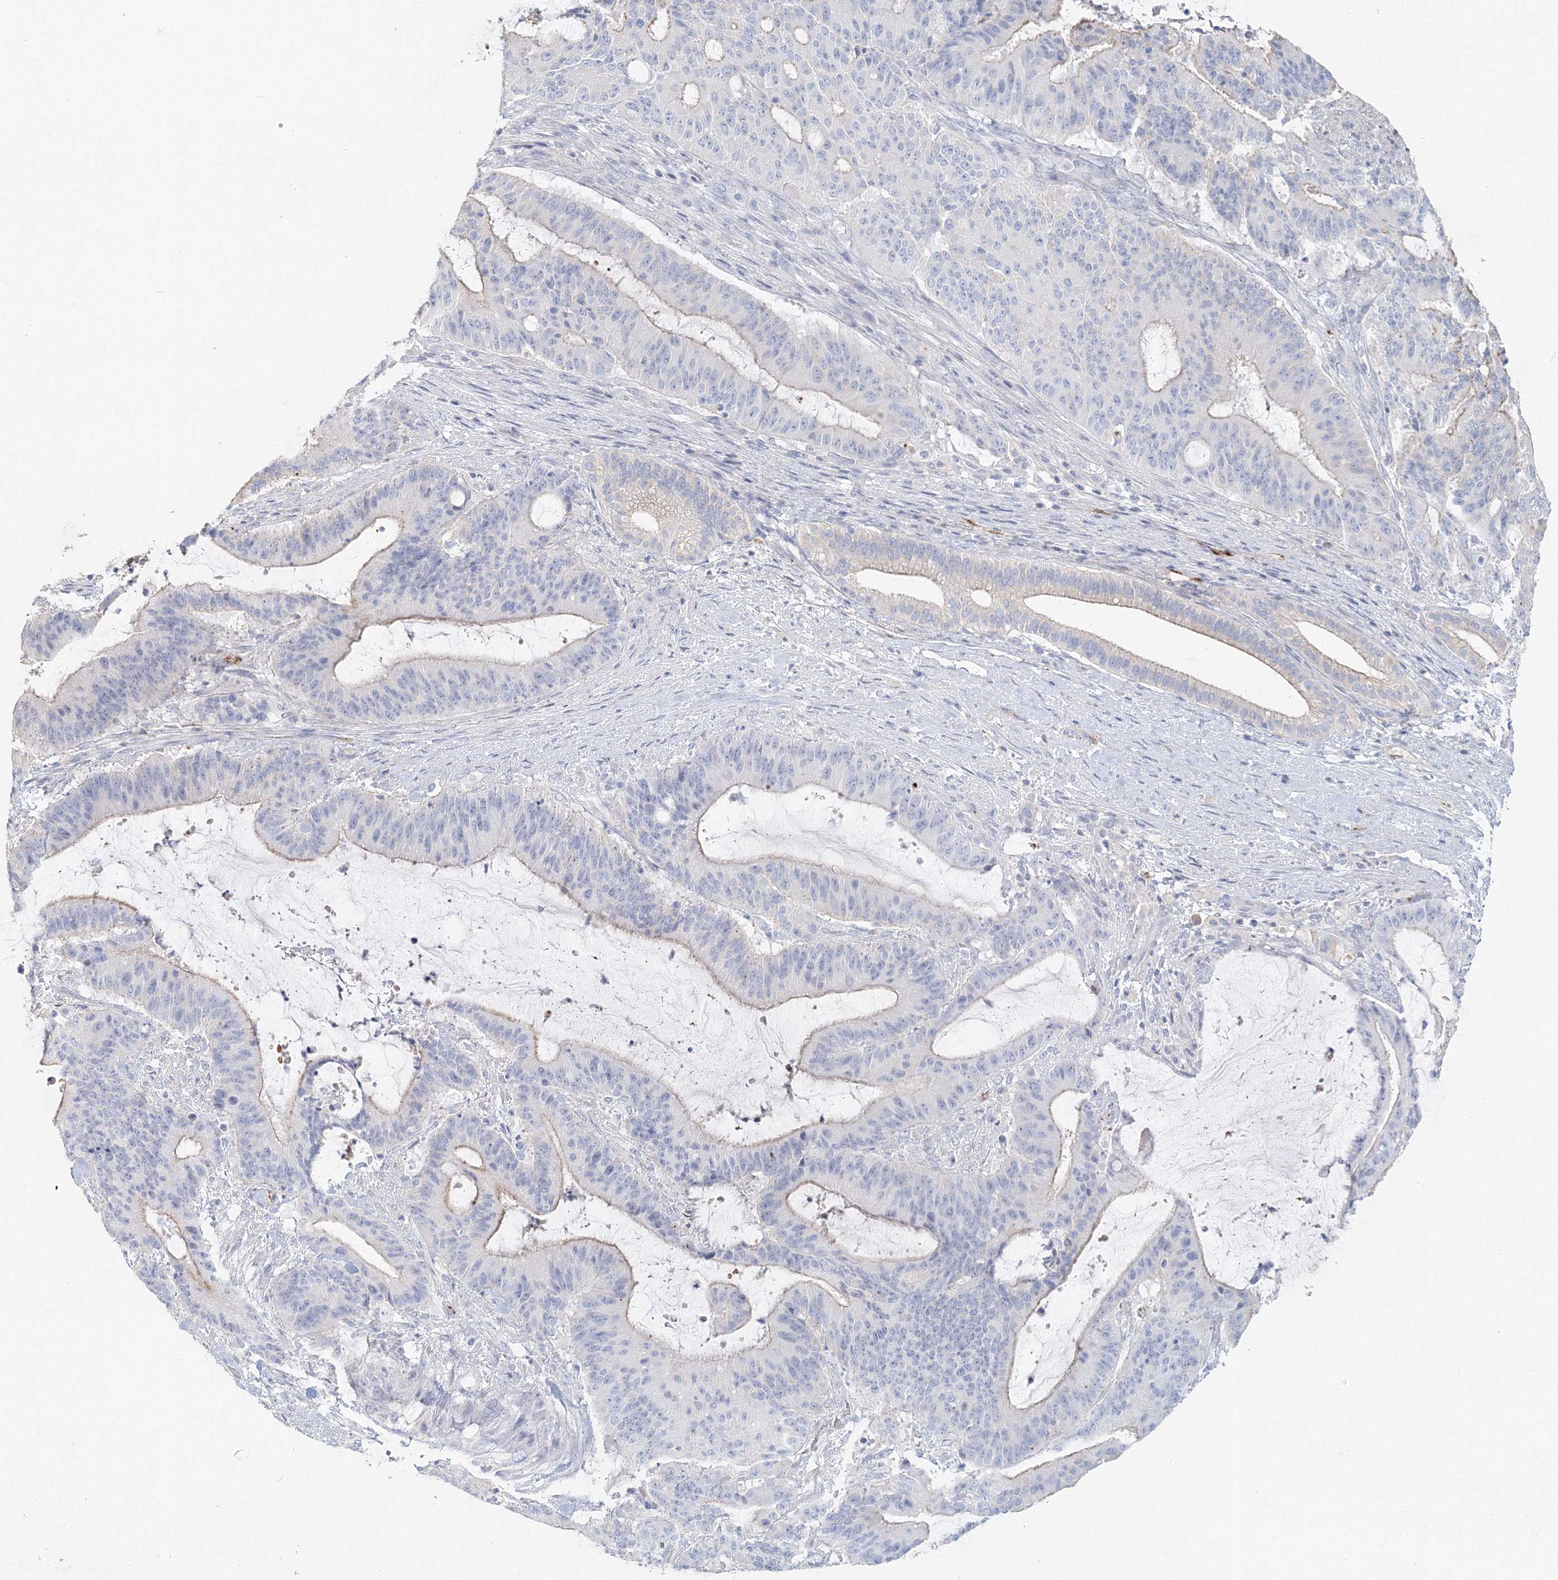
{"staining": {"intensity": "weak", "quantity": "<25%", "location": "cytoplasmic/membranous"}, "tissue": "liver cancer", "cell_type": "Tumor cells", "image_type": "cancer", "snomed": [{"axis": "morphology", "description": "Normal tissue, NOS"}, {"axis": "morphology", "description": "Cholangiocarcinoma"}, {"axis": "topography", "description": "Liver"}, {"axis": "topography", "description": "Peripheral nerve tissue"}], "caption": "High magnification brightfield microscopy of liver cancer (cholangiocarcinoma) stained with DAB (3,3'-diaminobenzidine) (brown) and counterstained with hematoxylin (blue): tumor cells show no significant positivity.", "gene": "MMRN1", "patient": {"sex": "female", "age": 73}}